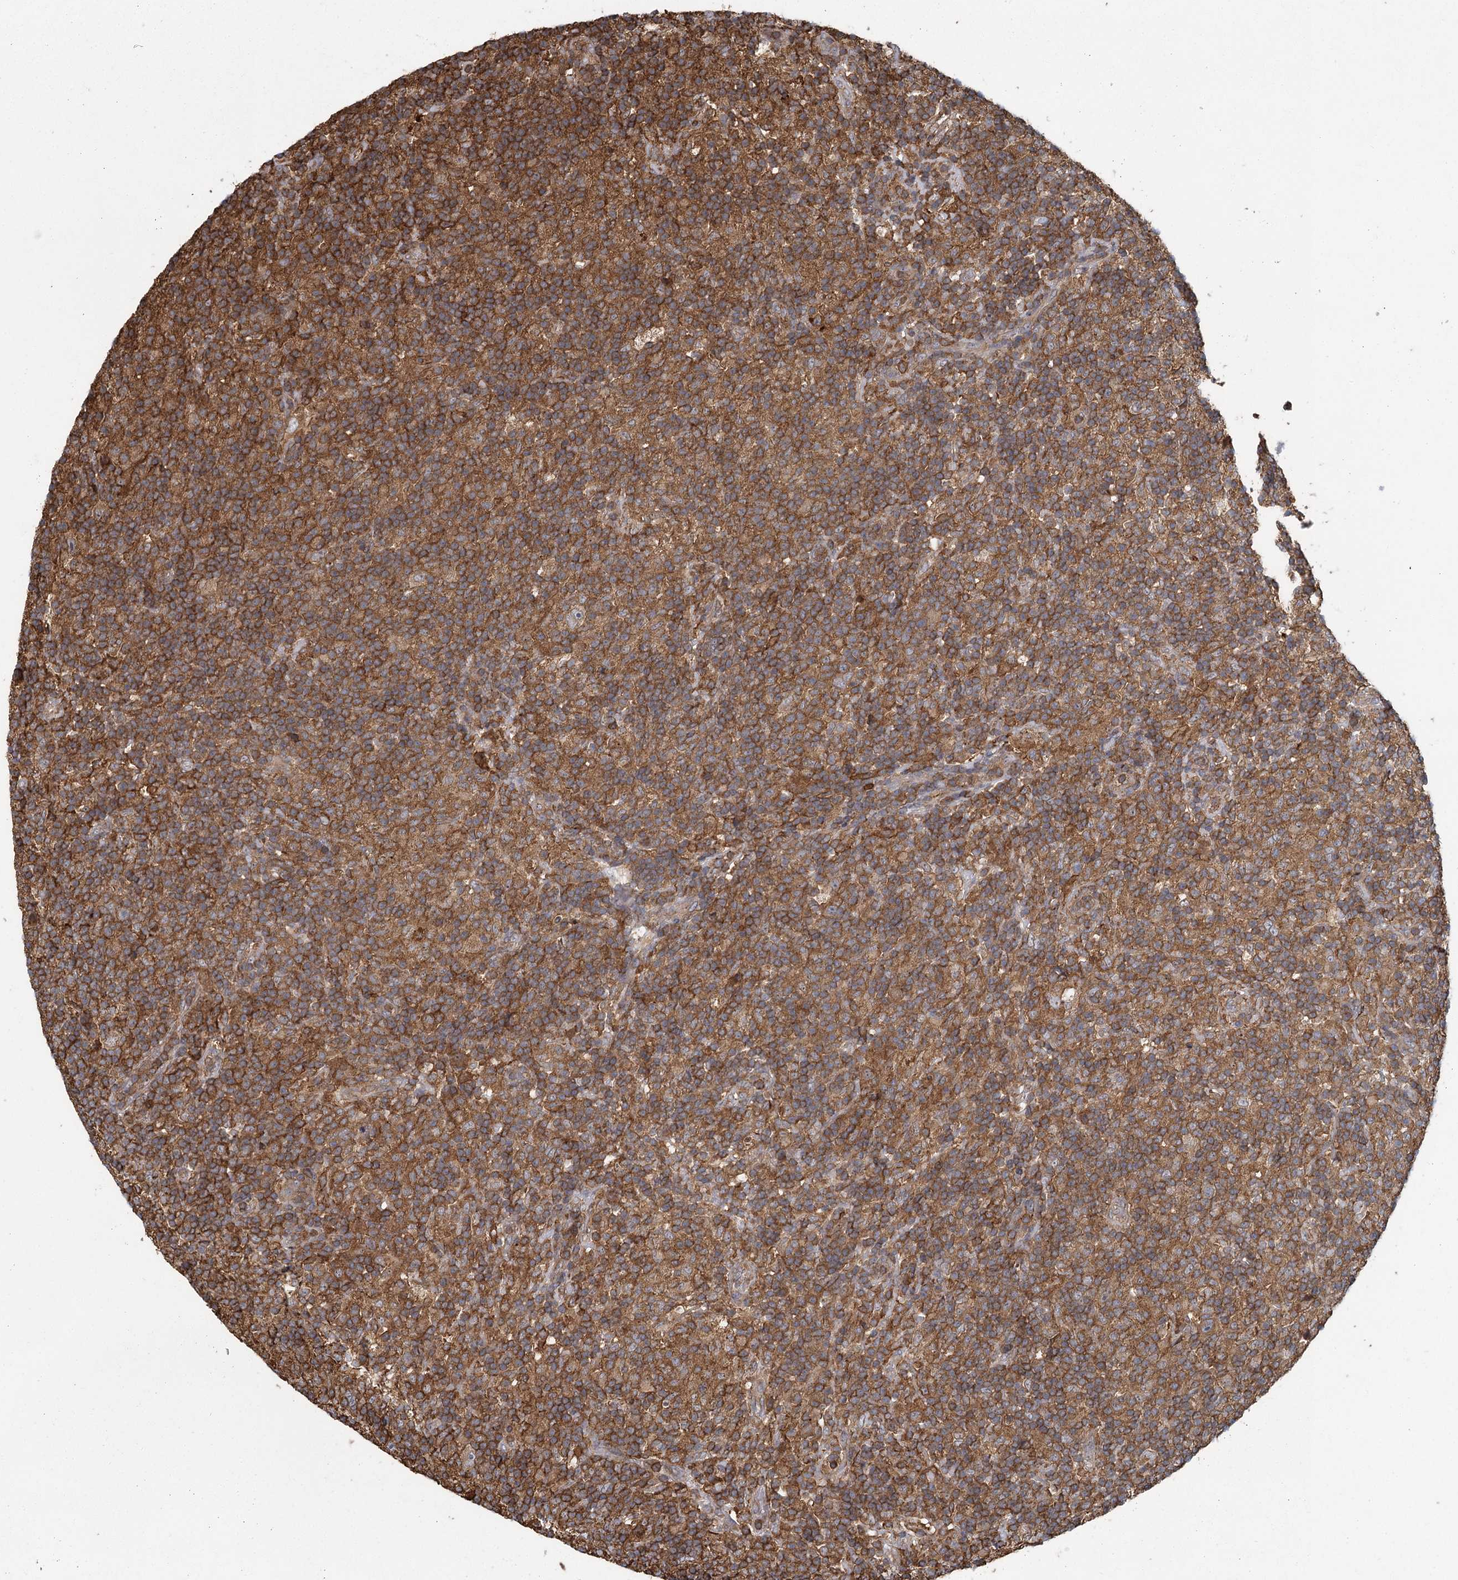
{"staining": {"intensity": "moderate", "quantity": ">75%", "location": "cytoplasmic/membranous"}, "tissue": "lymphoma", "cell_type": "Tumor cells", "image_type": "cancer", "snomed": [{"axis": "morphology", "description": "Hodgkin's disease, NOS"}, {"axis": "topography", "description": "Lymph node"}], "caption": "Hodgkin's disease was stained to show a protein in brown. There is medium levels of moderate cytoplasmic/membranous expression in approximately >75% of tumor cells.", "gene": "PLEKHA7", "patient": {"sex": "male", "age": 70}}